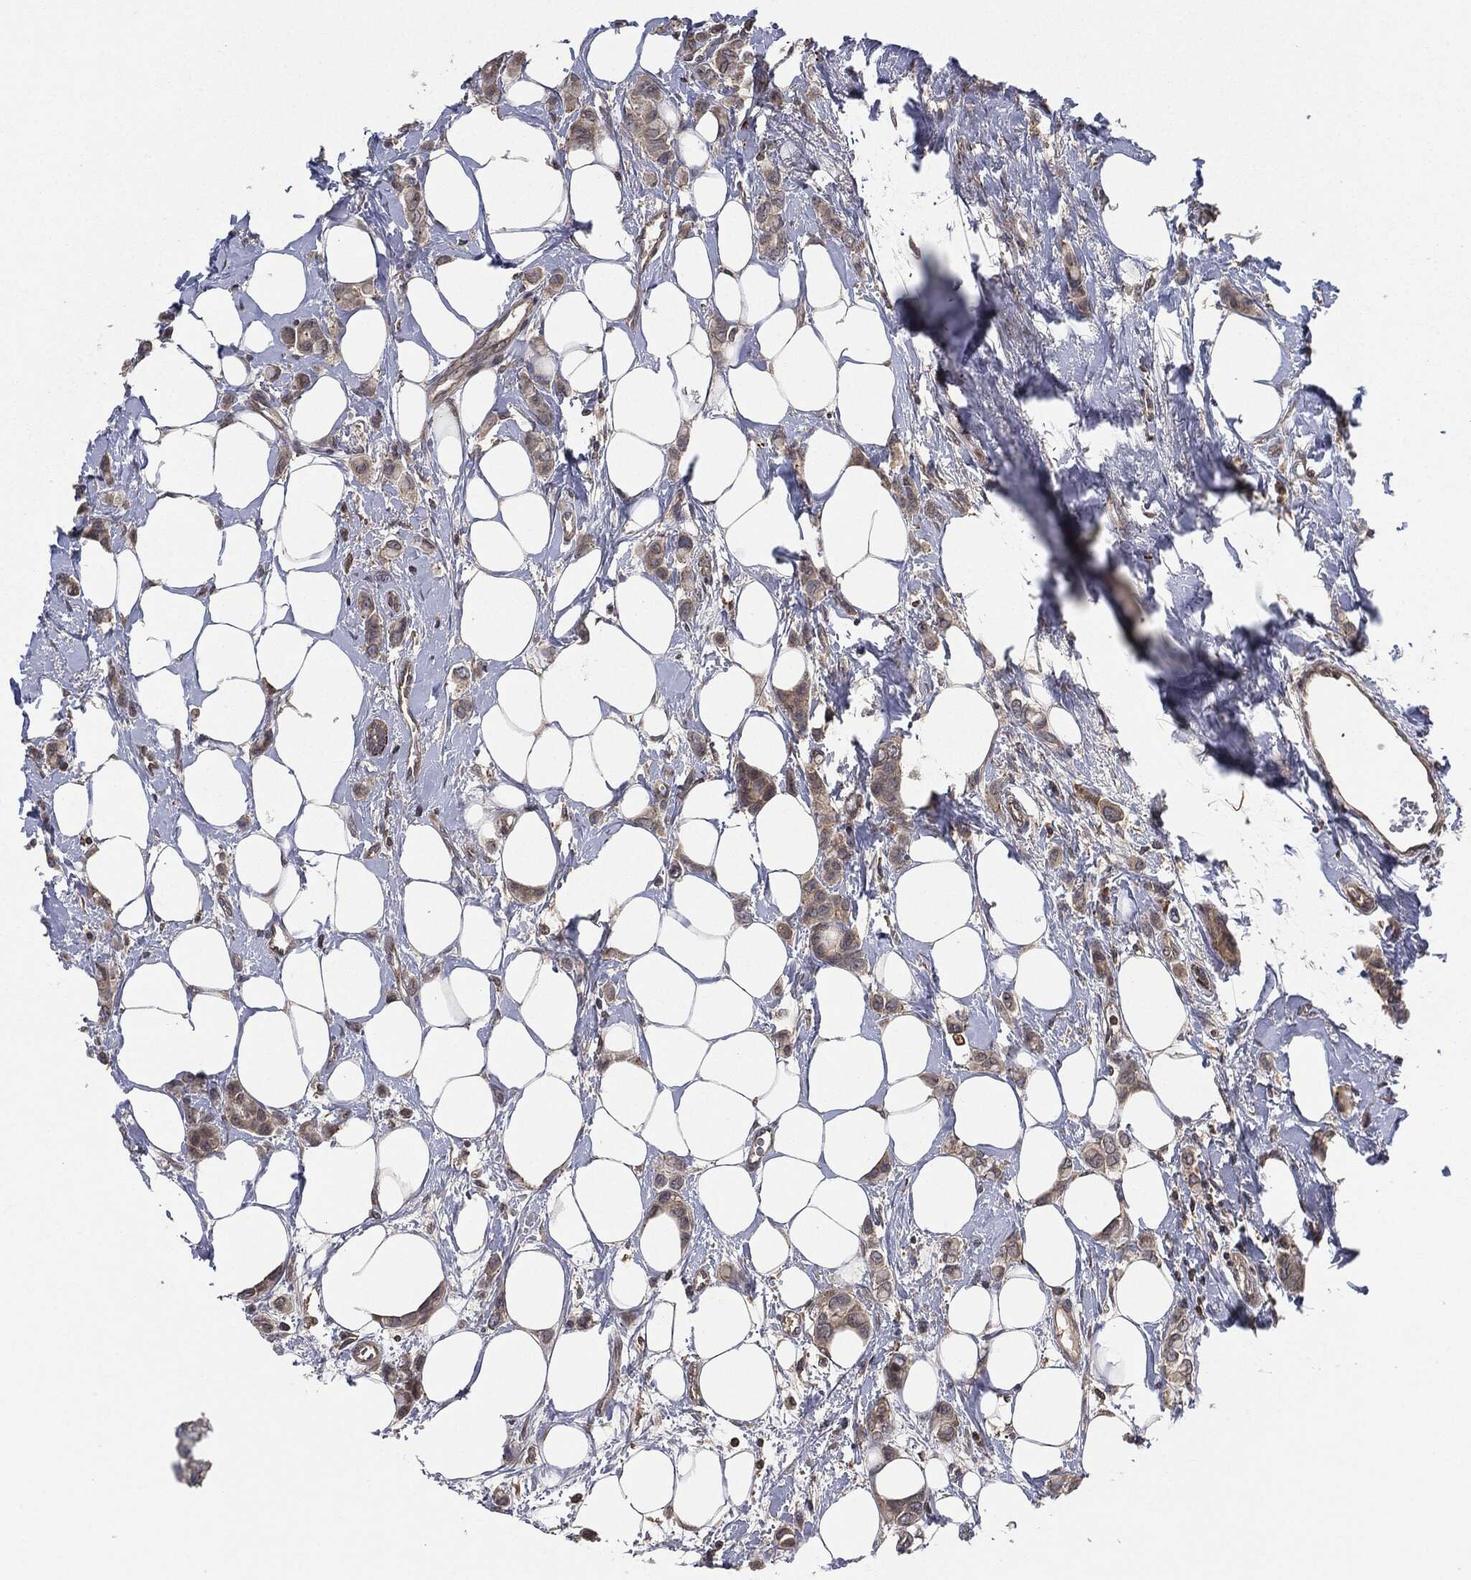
{"staining": {"intensity": "weak", "quantity": "25%-75%", "location": "cytoplasmic/membranous"}, "tissue": "breast cancer", "cell_type": "Tumor cells", "image_type": "cancer", "snomed": [{"axis": "morphology", "description": "Lobular carcinoma"}, {"axis": "topography", "description": "Breast"}], "caption": "Breast cancer stained with immunohistochemistry demonstrates weak cytoplasmic/membranous positivity in approximately 25%-75% of tumor cells. (IHC, brightfield microscopy, high magnification).", "gene": "UBR1", "patient": {"sex": "female", "age": 66}}